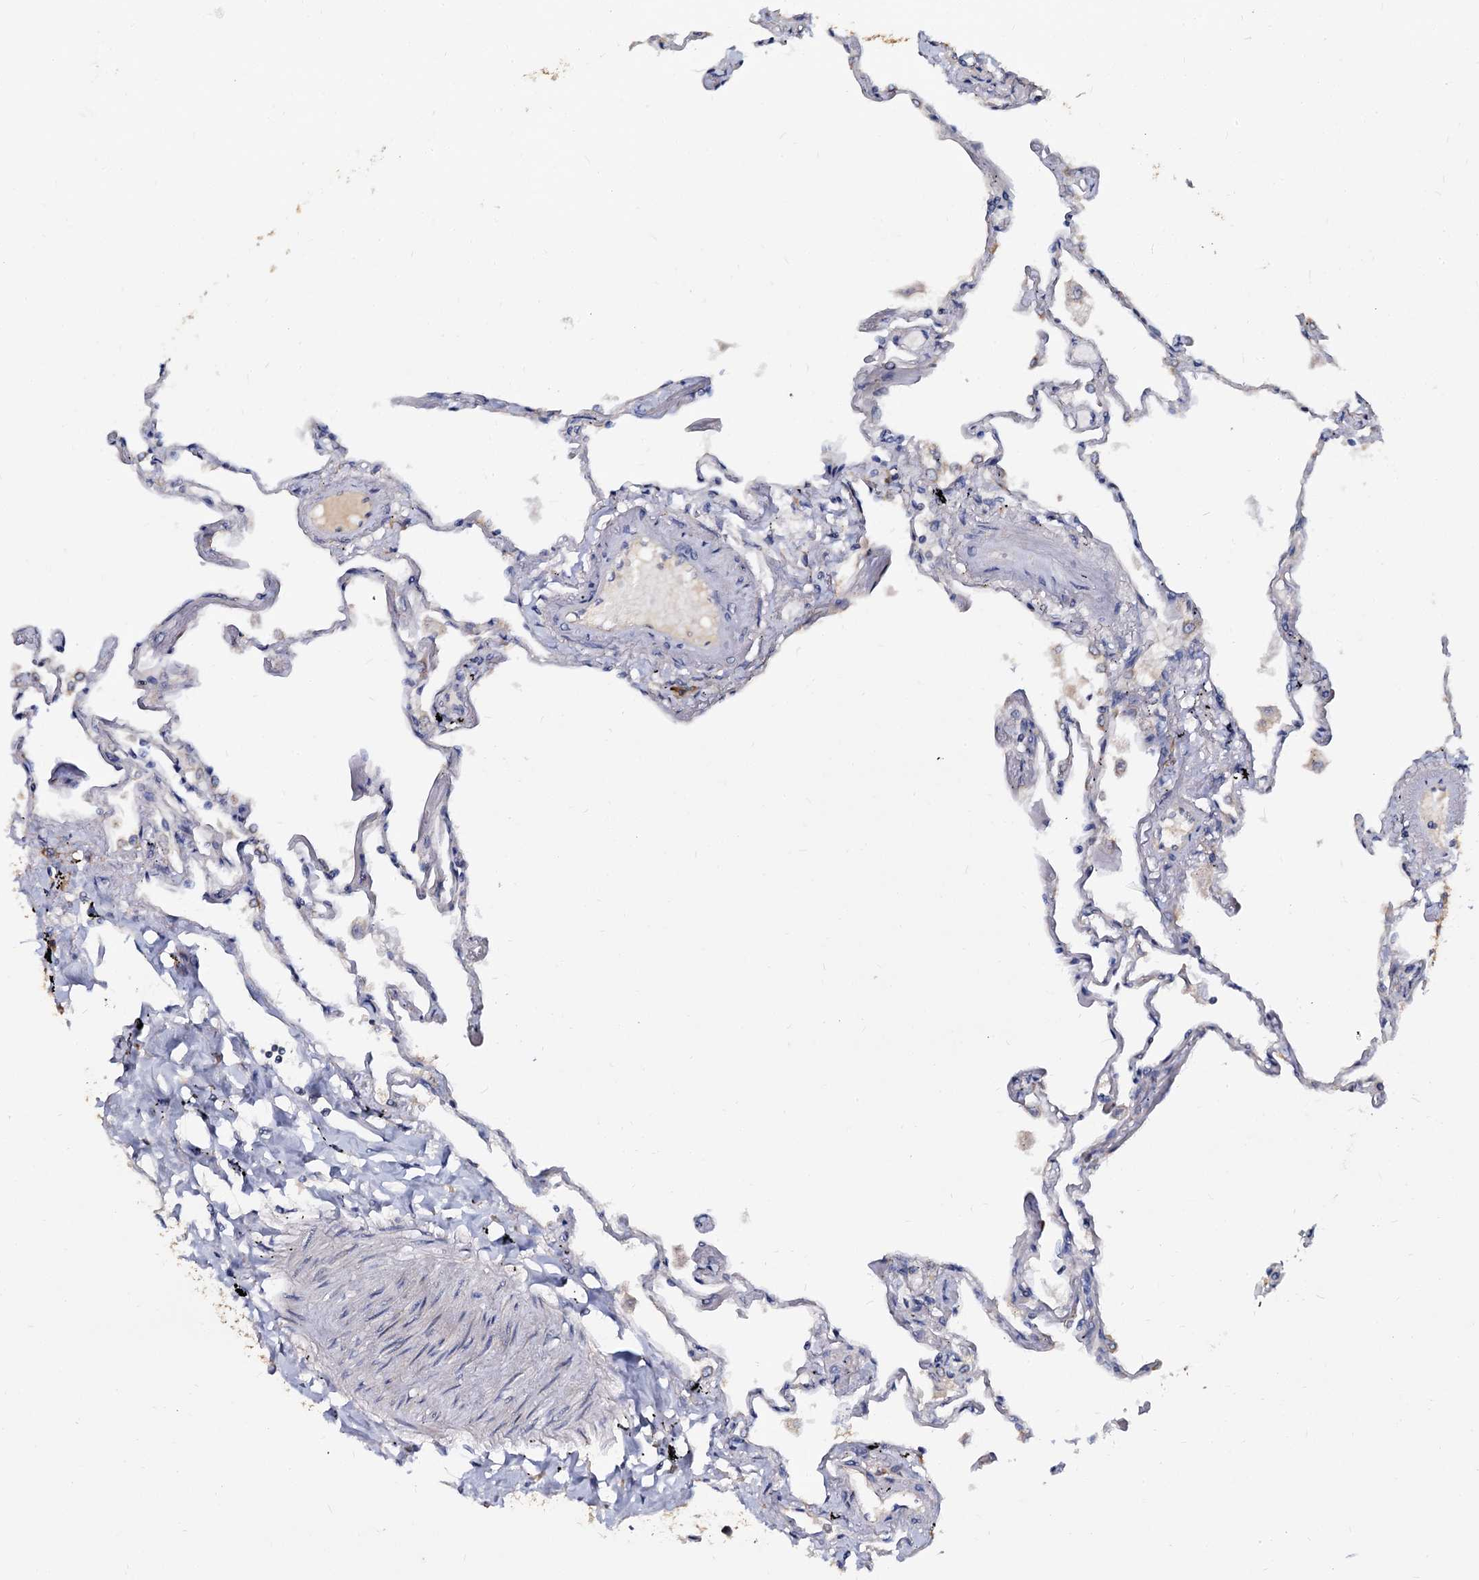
{"staining": {"intensity": "negative", "quantity": "none", "location": "none"}, "tissue": "lung", "cell_type": "Alveolar cells", "image_type": "normal", "snomed": [{"axis": "morphology", "description": "Normal tissue, NOS"}, {"axis": "topography", "description": "Lung"}], "caption": "This is an IHC photomicrograph of benign human lung. There is no positivity in alveolar cells.", "gene": "WWC3", "patient": {"sex": "female", "age": 67}}